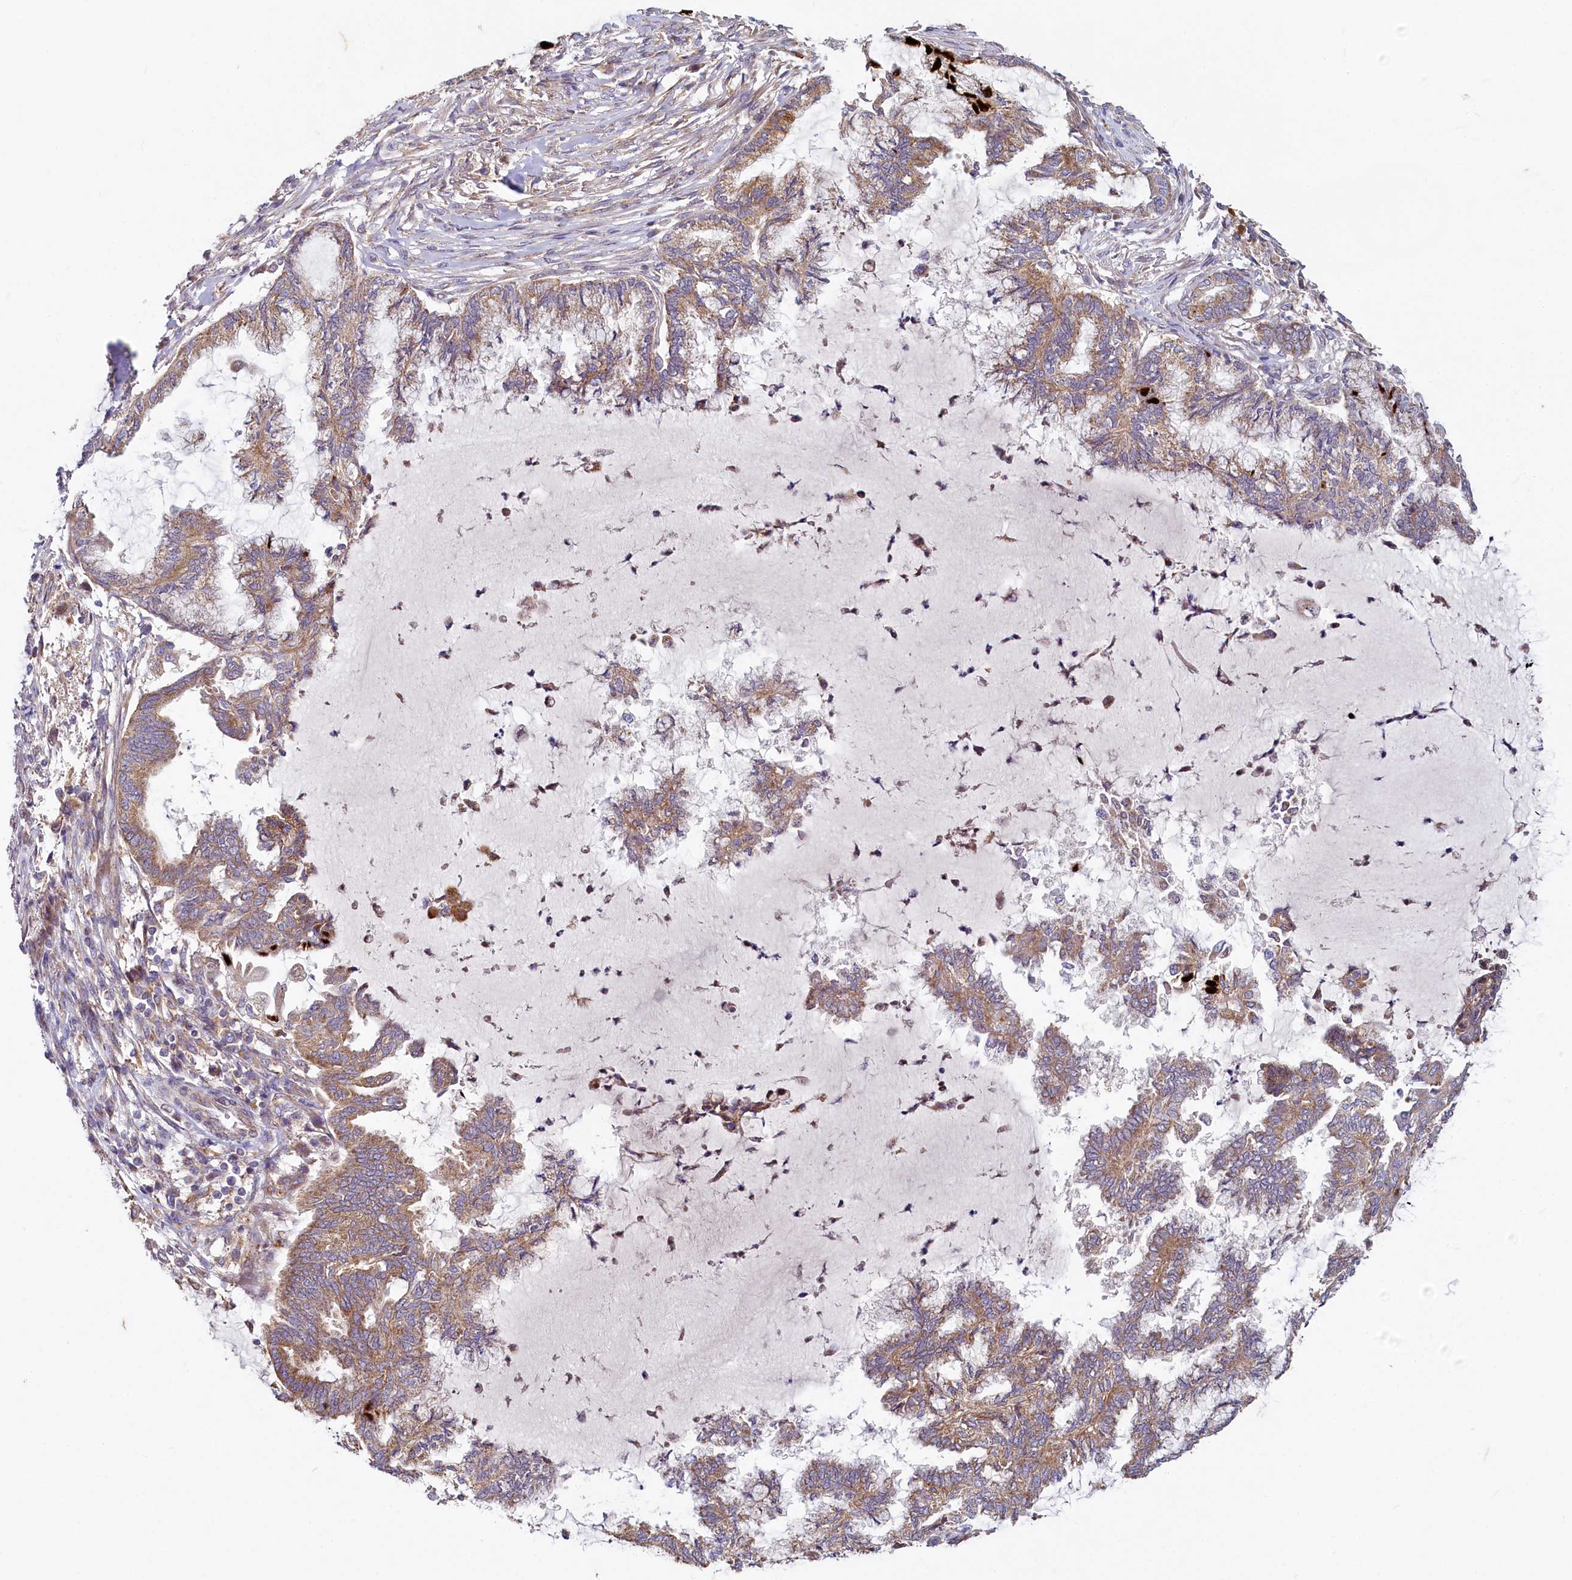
{"staining": {"intensity": "moderate", "quantity": ">75%", "location": "cytoplasmic/membranous"}, "tissue": "endometrial cancer", "cell_type": "Tumor cells", "image_type": "cancer", "snomed": [{"axis": "morphology", "description": "Adenocarcinoma, NOS"}, {"axis": "topography", "description": "Endometrium"}], "caption": "This is a micrograph of IHC staining of endometrial adenocarcinoma, which shows moderate staining in the cytoplasmic/membranous of tumor cells.", "gene": "ADCY2", "patient": {"sex": "female", "age": 86}}